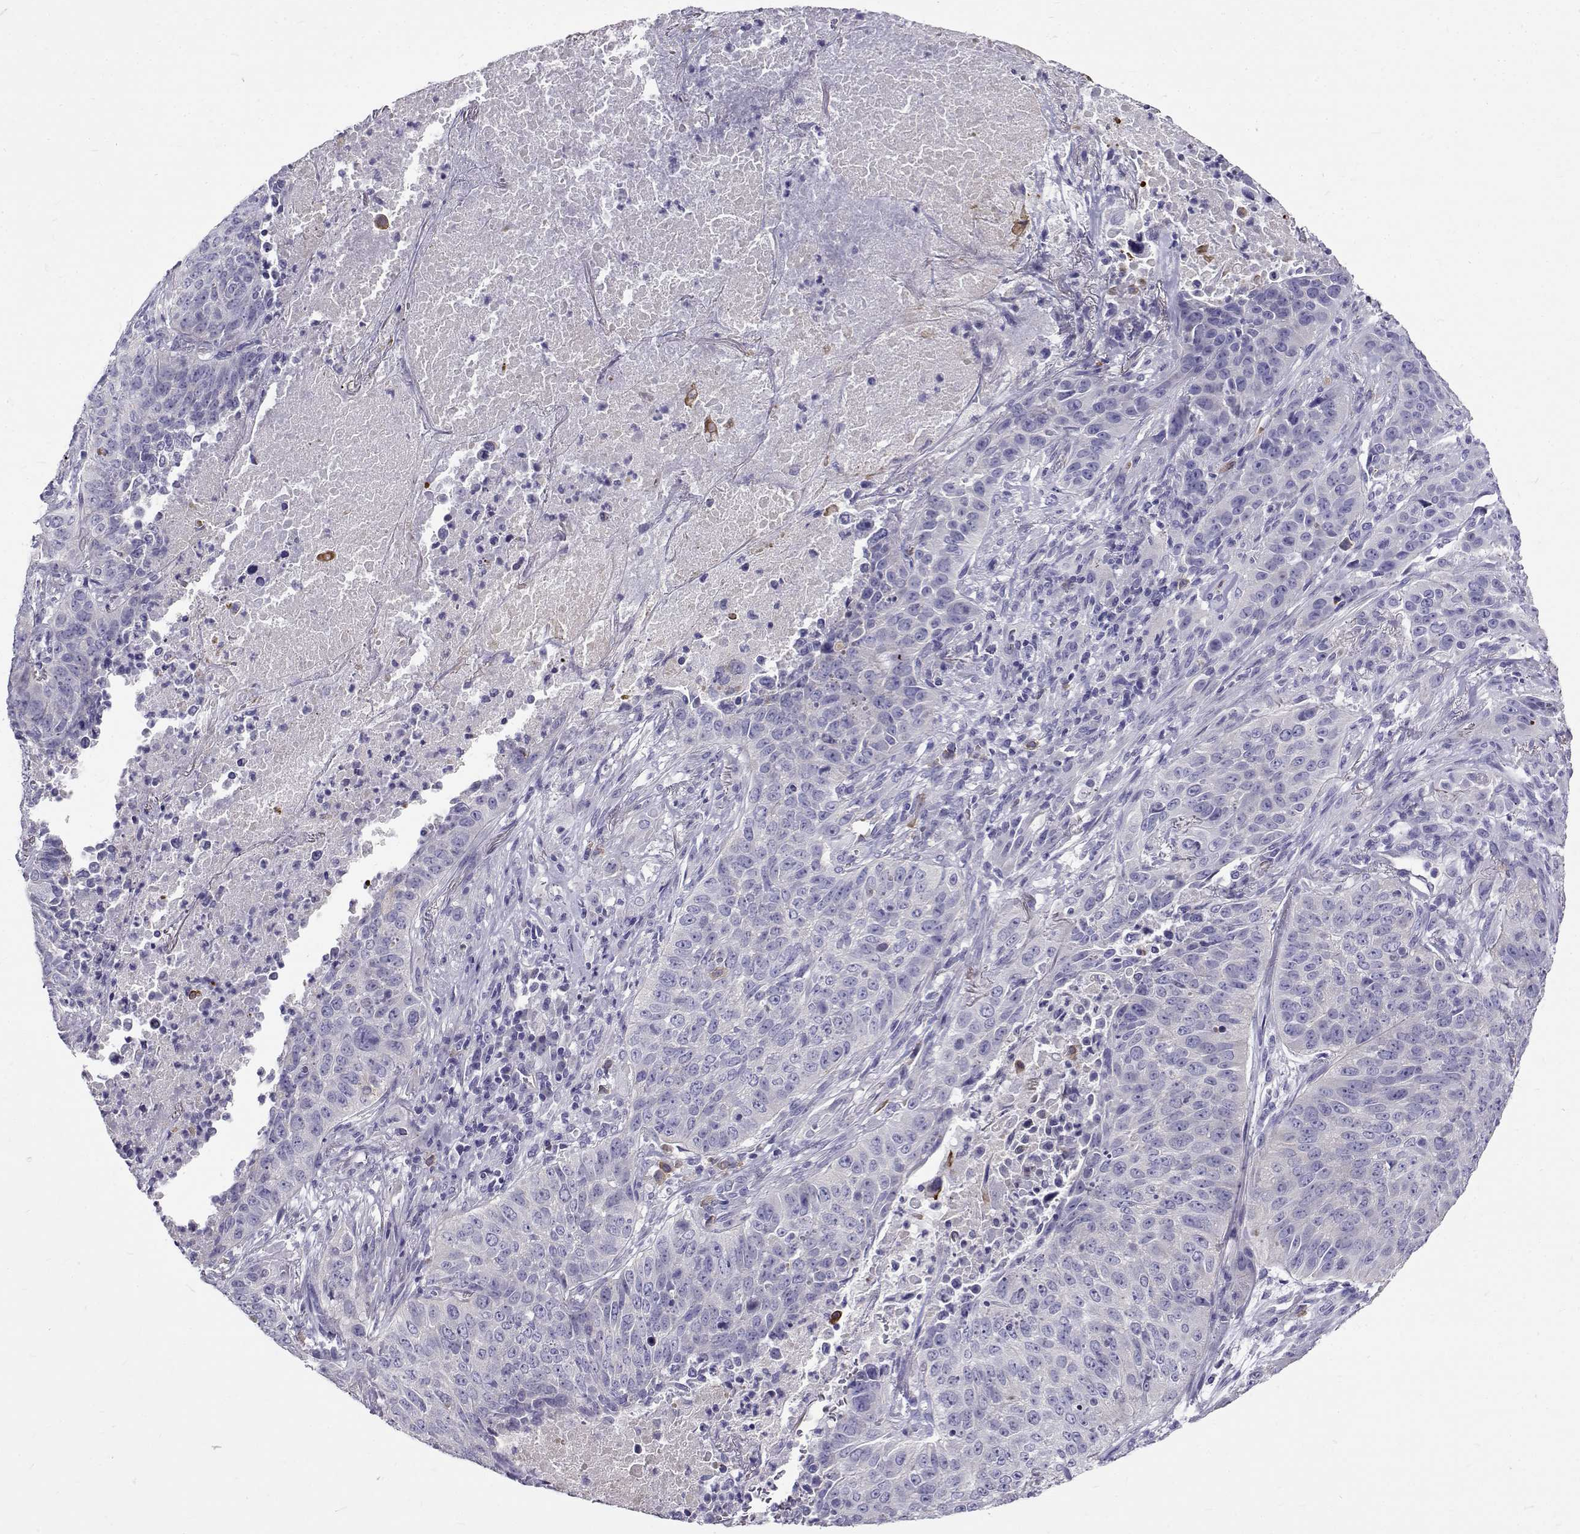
{"staining": {"intensity": "negative", "quantity": "none", "location": "none"}, "tissue": "lung cancer", "cell_type": "Tumor cells", "image_type": "cancer", "snomed": [{"axis": "morphology", "description": "Normal tissue, NOS"}, {"axis": "morphology", "description": "Squamous cell carcinoma, NOS"}, {"axis": "topography", "description": "Bronchus"}, {"axis": "topography", "description": "Lung"}], "caption": "Squamous cell carcinoma (lung) was stained to show a protein in brown. There is no significant positivity in tumor cells. Nuclei are stained in blue.", "gene": "IGSF1", "patient": {"sex": "male", "age": 64}}